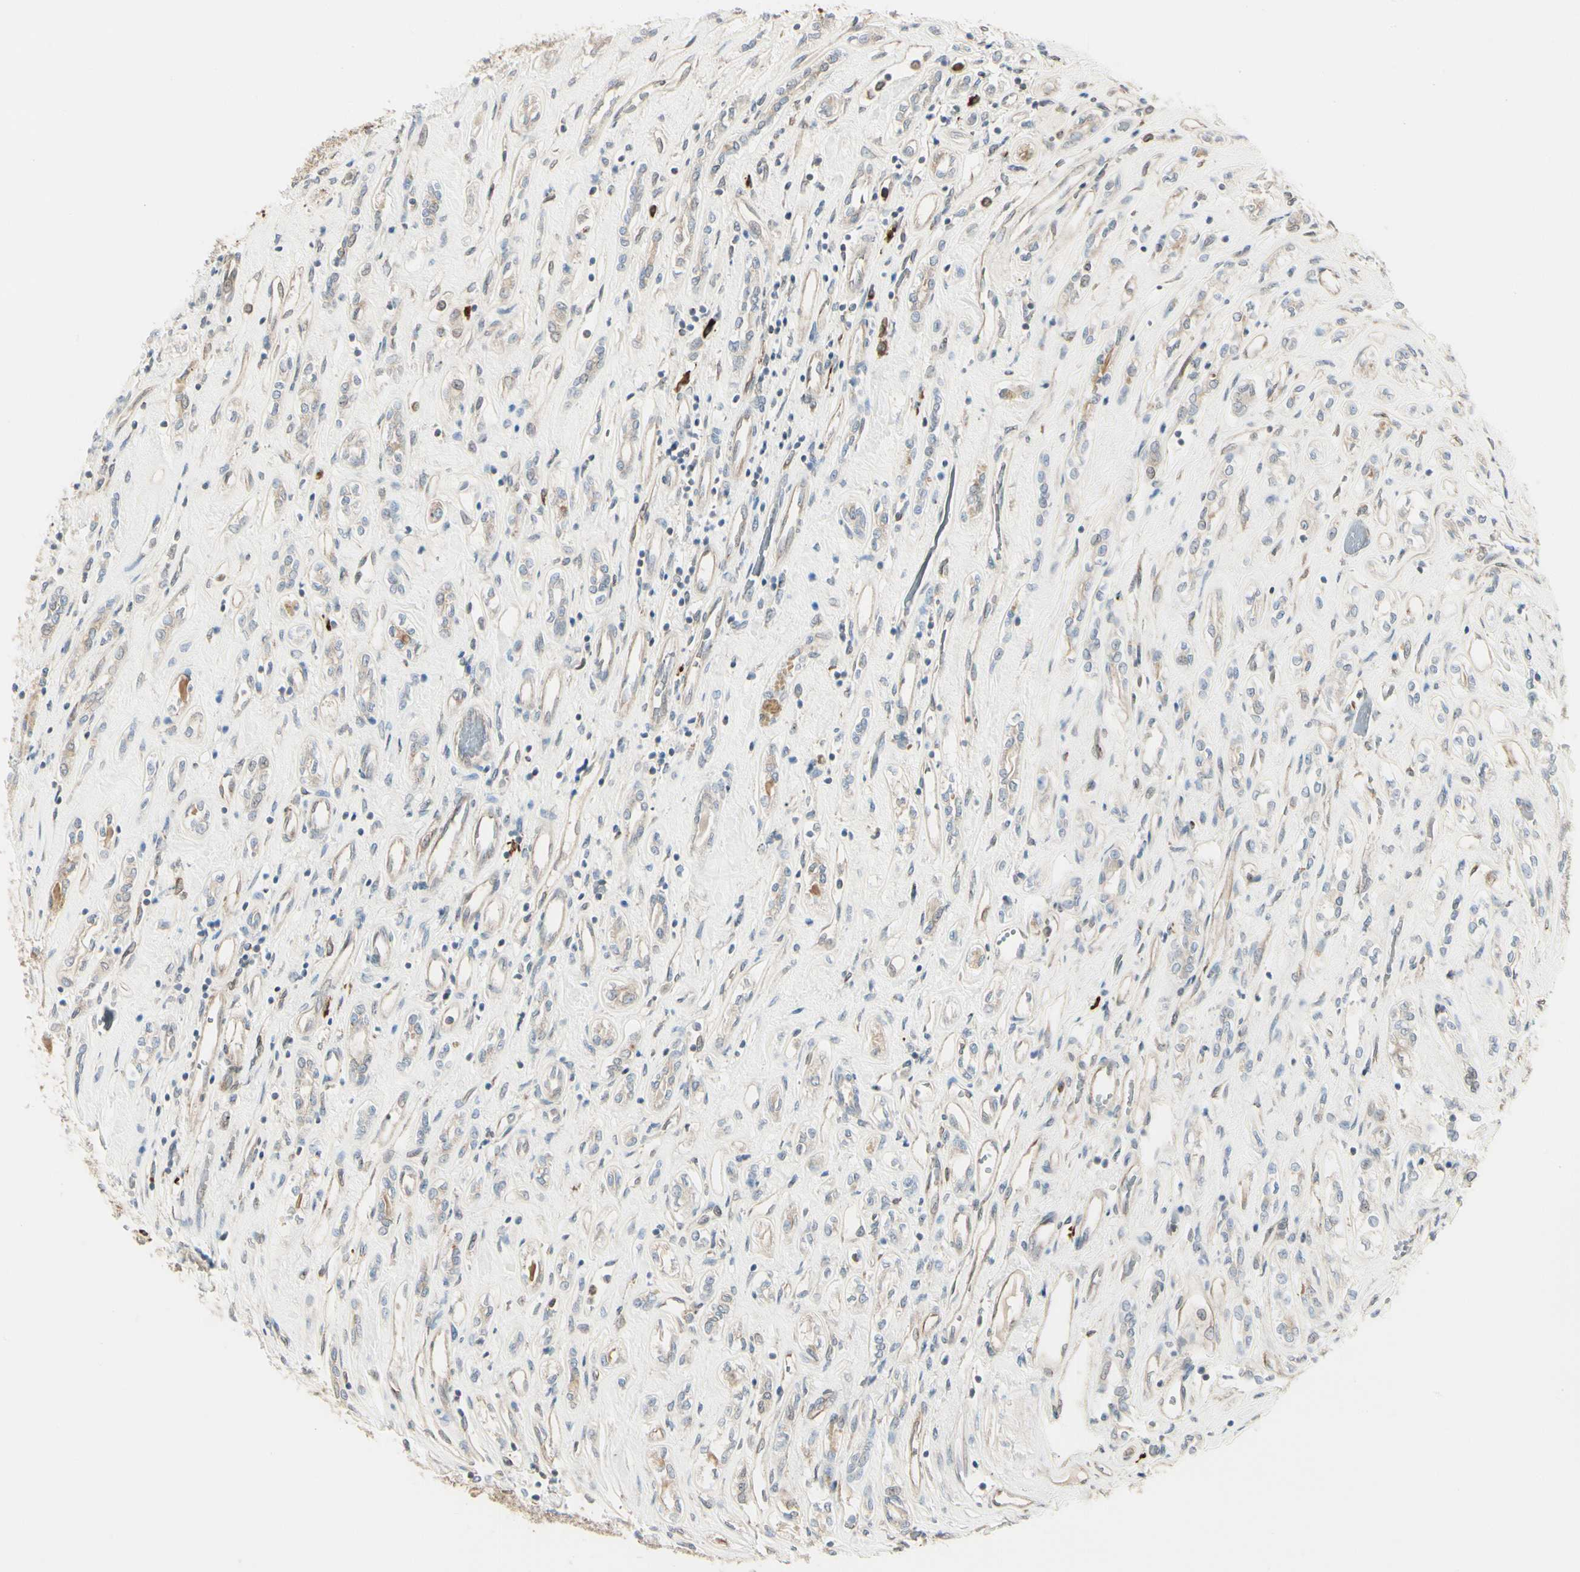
{"staining": {"intensity": "weak", "quantity": "25%-75%", "location": "cytoplasmic/membranous"}, "tissue": "renal cancer", "cell_type": "Tumor cells", "image_type": "cancer", "snomed": [{"axis": "morphology", "description": "Adenocarcinoma, NOS"}, {"axis": "topography", "description": "Kidney"}], "caption": "DAB (3,3'-diaminobenzidine) immunohistochemical staining of human renal cancer exhibits weak cytoplasmic/membranous protein positivity in about 25%-75% of tumor cells.", "gene": "NUCB2", "patient": {"sex": "female", "age": 70}}